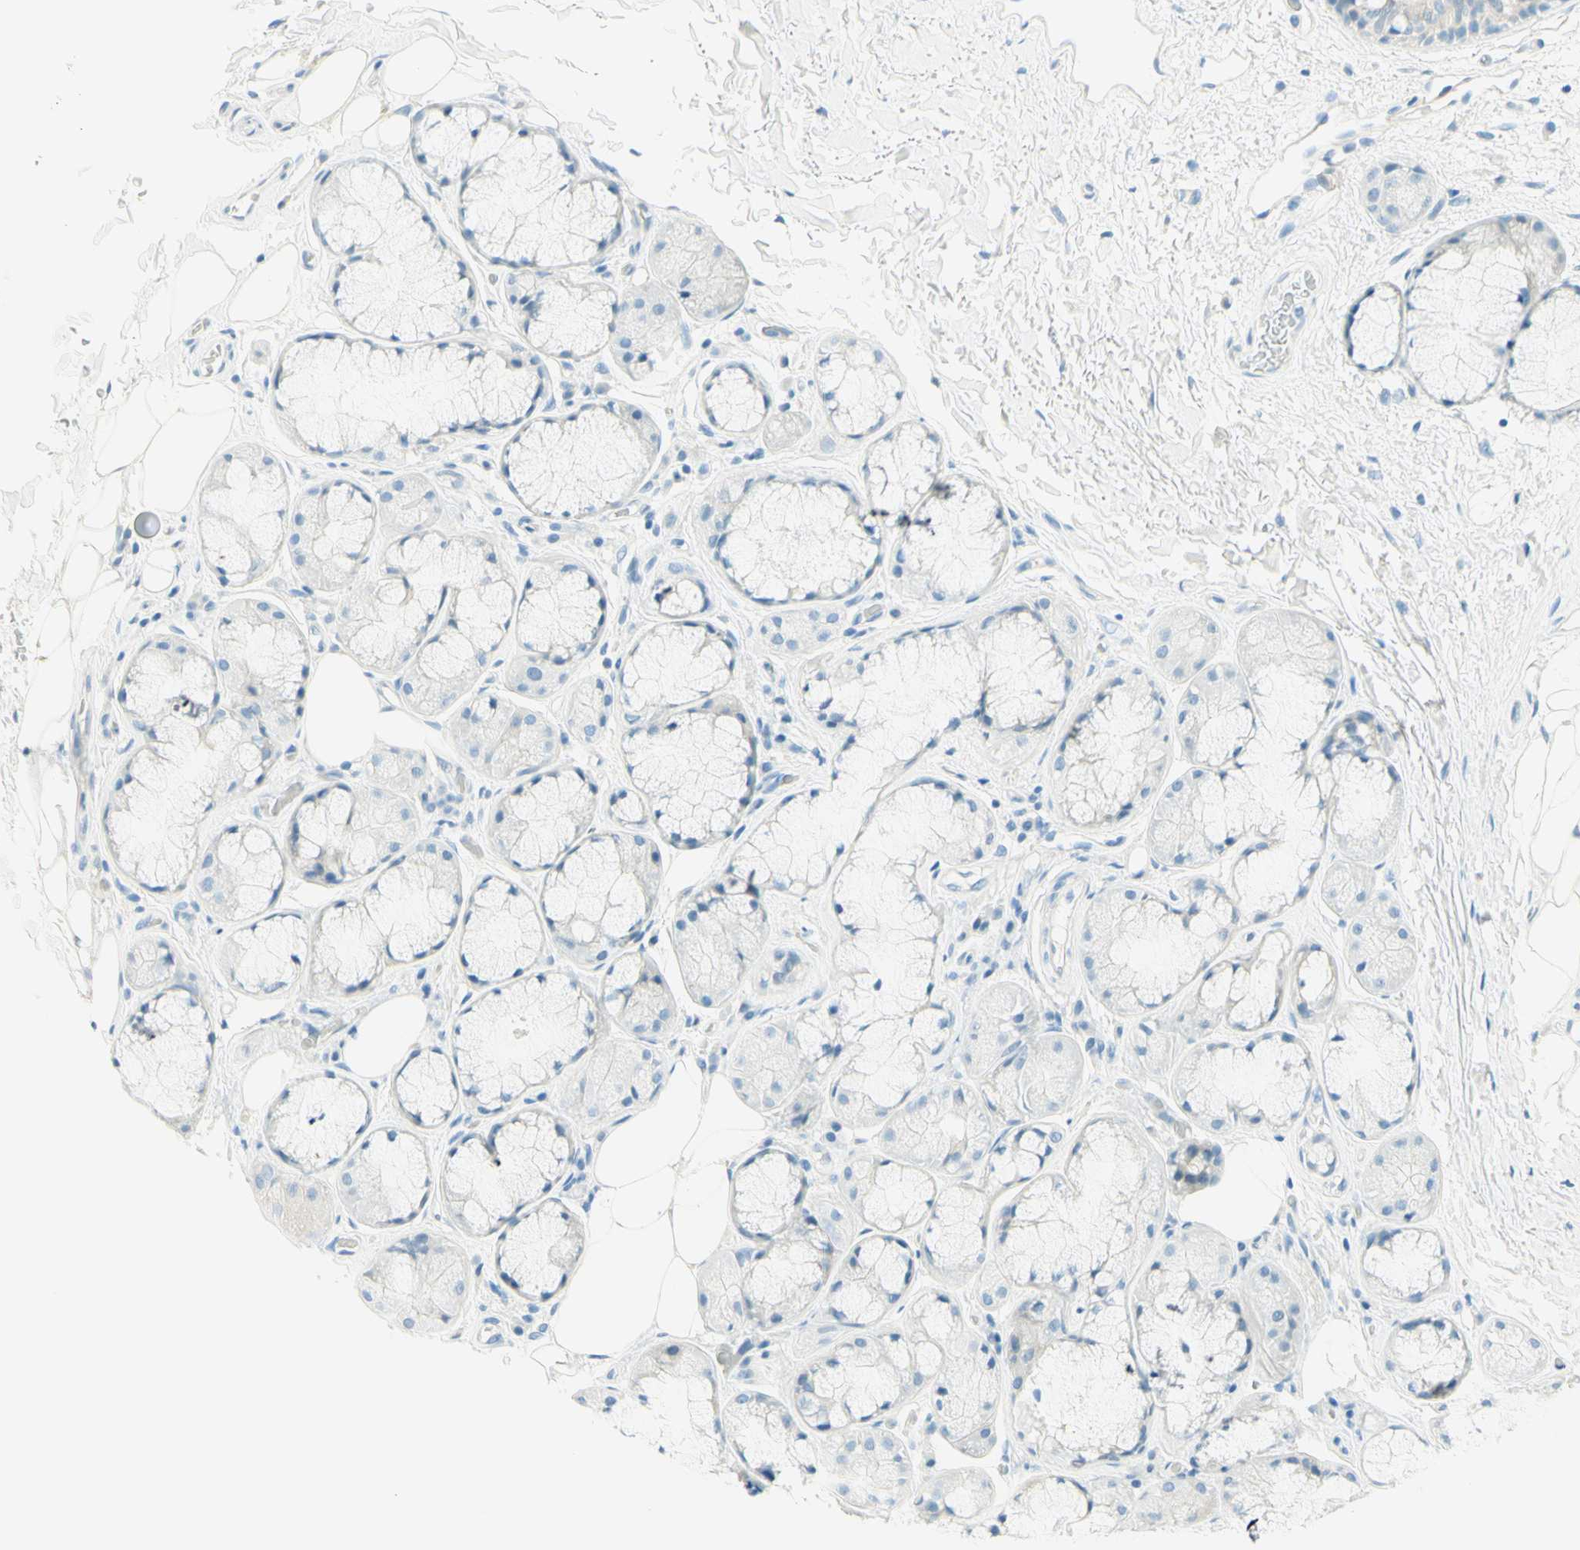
{"staining": {"intensity": "negative", "quantity": "none", "location": "none"}, "tissue": "bronchus", "cell_type": "Respiratory epithelial cells", "image_type": "normal", "snomed": [{"axis": "morphology", "description": "Normal tissue, NOS"}, {"axis": "topography", "description": "Bronchus"}], "caption": "This is a photomicrograph of immunohistochemistry (IHC) staining of benign bronchus, which shows no expression in respiratory epithelial cells.", "gene": "TMEM132D", "patient": {"sex": "male", "age": 66}}